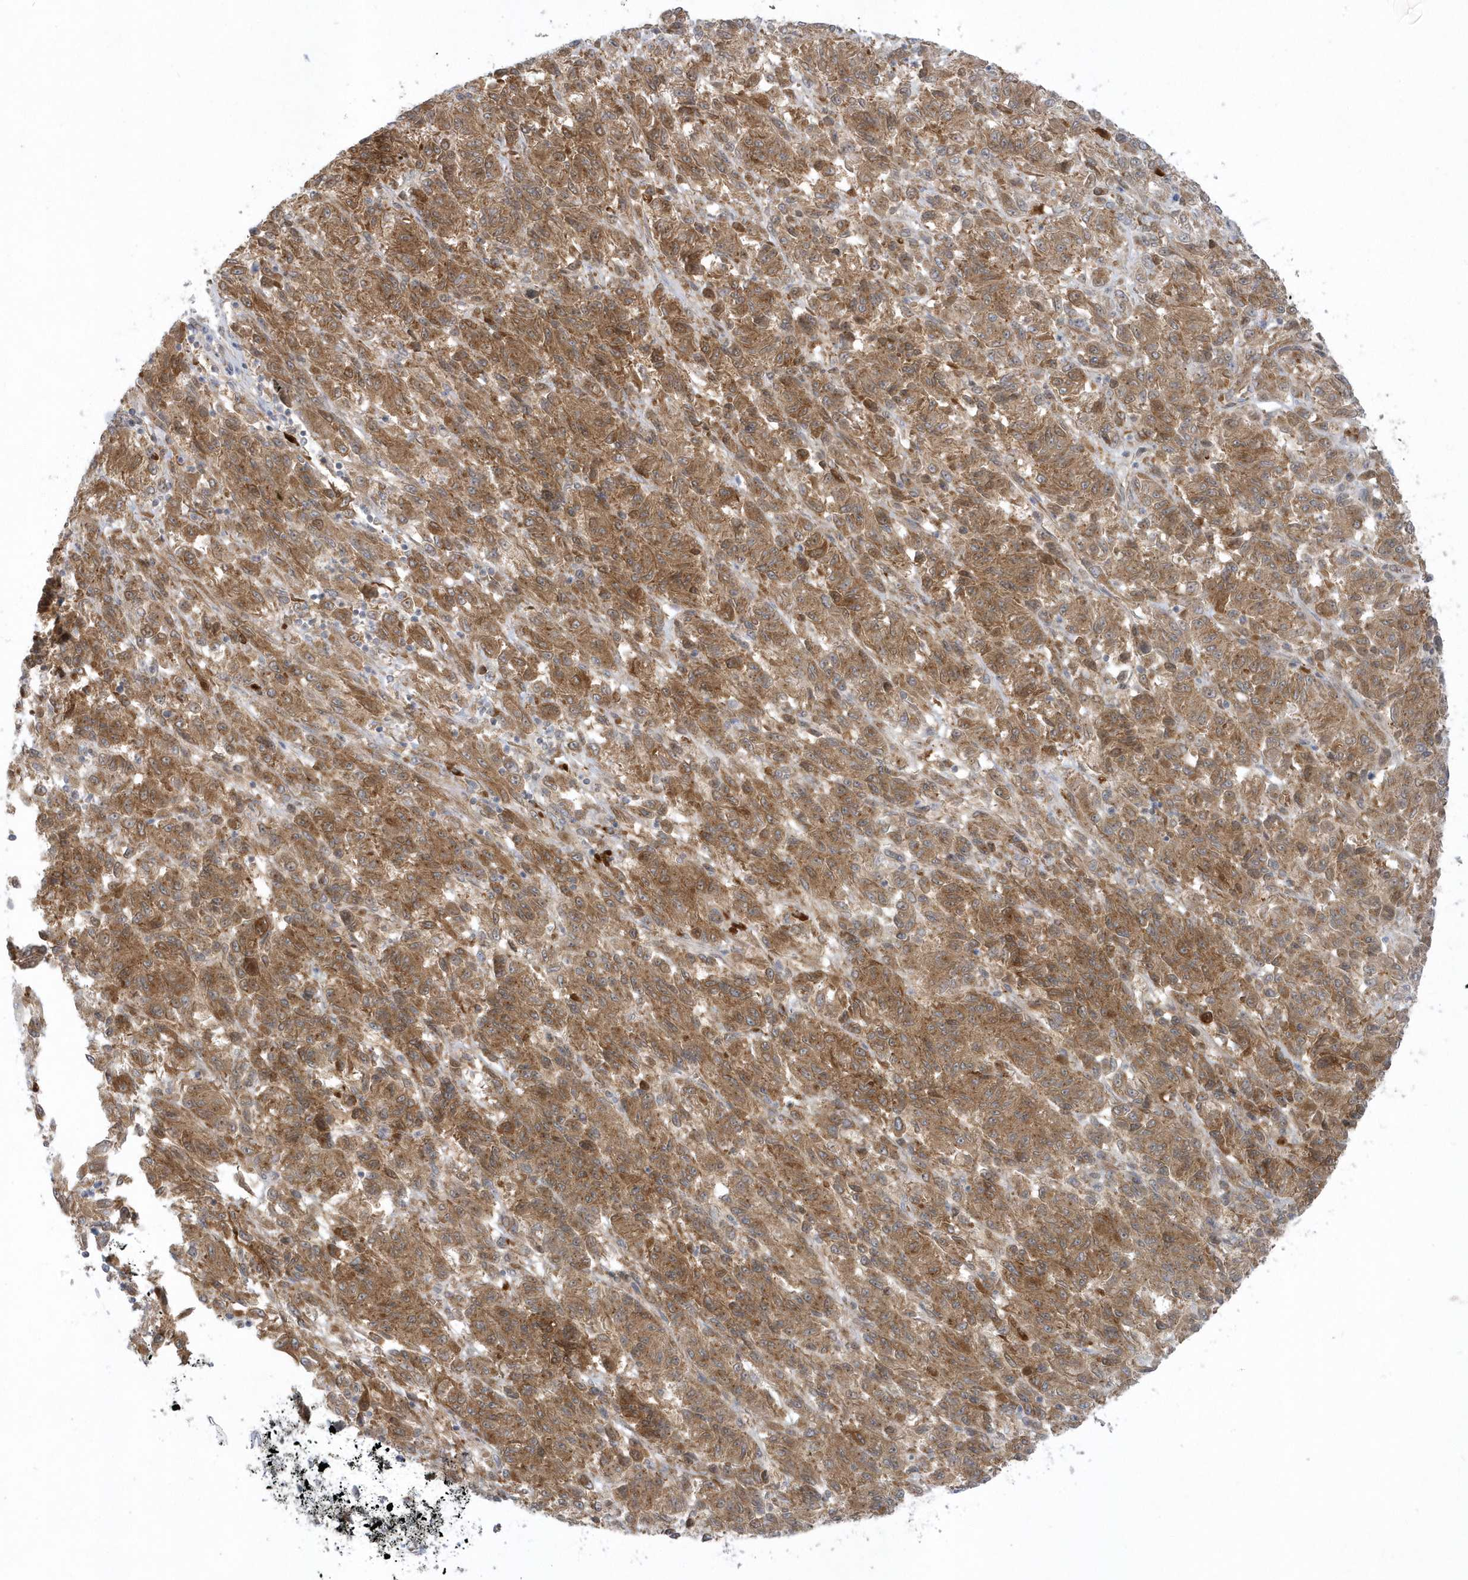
{"staining": {"intensity": "moderate", "quantity": ">75%", "location": "cytoplasmic/membranous"}, "tissue": "melanoma", "cell_type": "Tumor cells", "image_type": "cancer", "snomed": [{"axis": "morphology", "description": "Malignant melanoma, Metastatic site"}, {"axis": "topography", "description": "Lung"}], "caption": "Melanoma stained with a brown dye reveals moderate cytoplasmic/membranous positive positivity in approximately >75% of tumor cells.", "gene": "RPP40", "patient": {"sex": "male", "age": 64}}